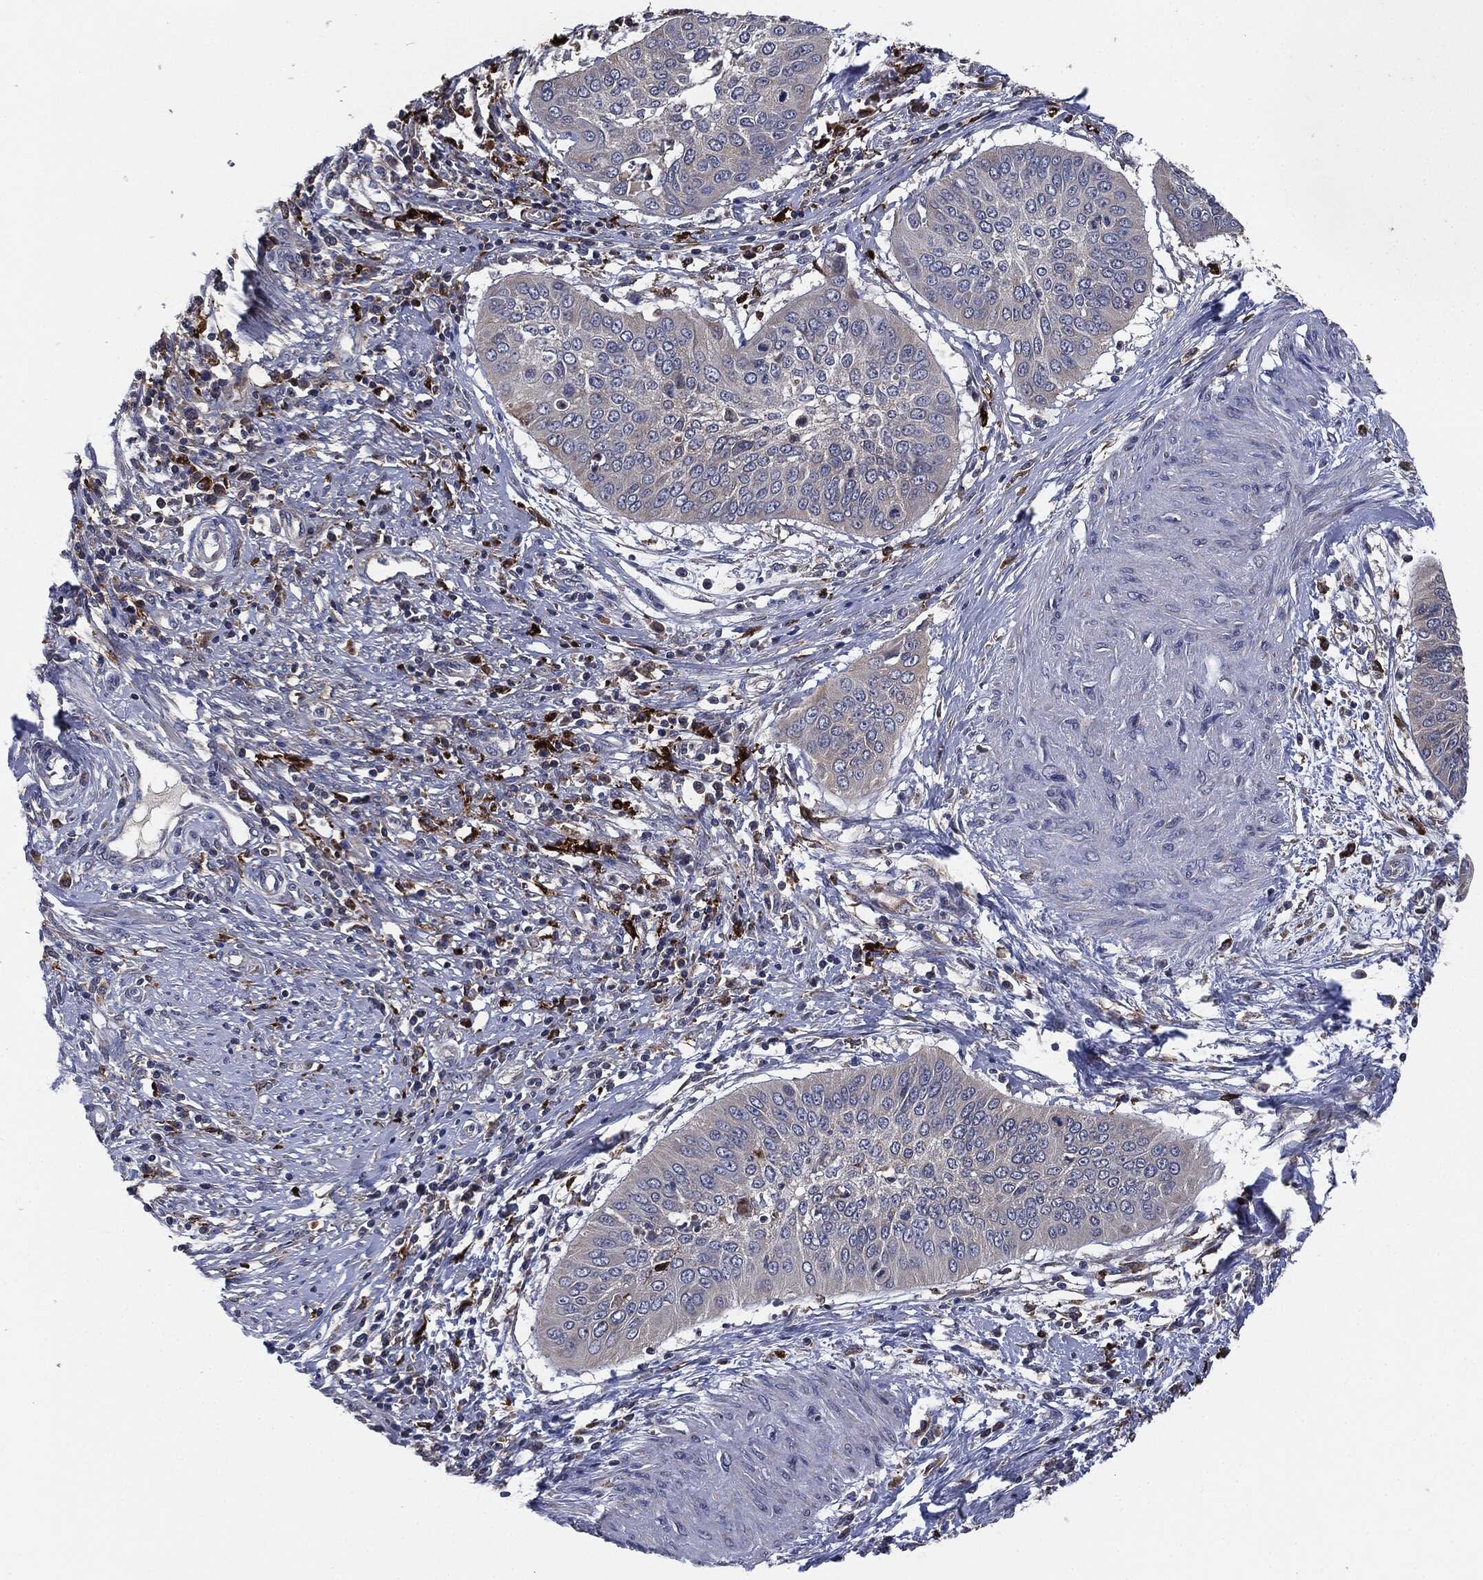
{"staining": {"intensity": "weak", "quantity": "<25%", "location": "cytoplasmic/membranous"}, "tissue": "cervical cancer", "cell_type": "Tumor cells", "image_type": "cancer", "snomed": [{"axis": "morphology", "description": "Normal tissue, NOS"}, {"axis": "morphology", "description": "Squamous cell carcinoma, NOS"}, {"axis": "topography", "description": "Cervix"}], "caption": "High power microscopy histopathology image of an immunohistochemistry micrograph of squamous cell carcinoma (cervical), revealing no significant expression in tumor cells.", "gene": "TMEM11", "patient": {"sex": "female", "age": 39}}